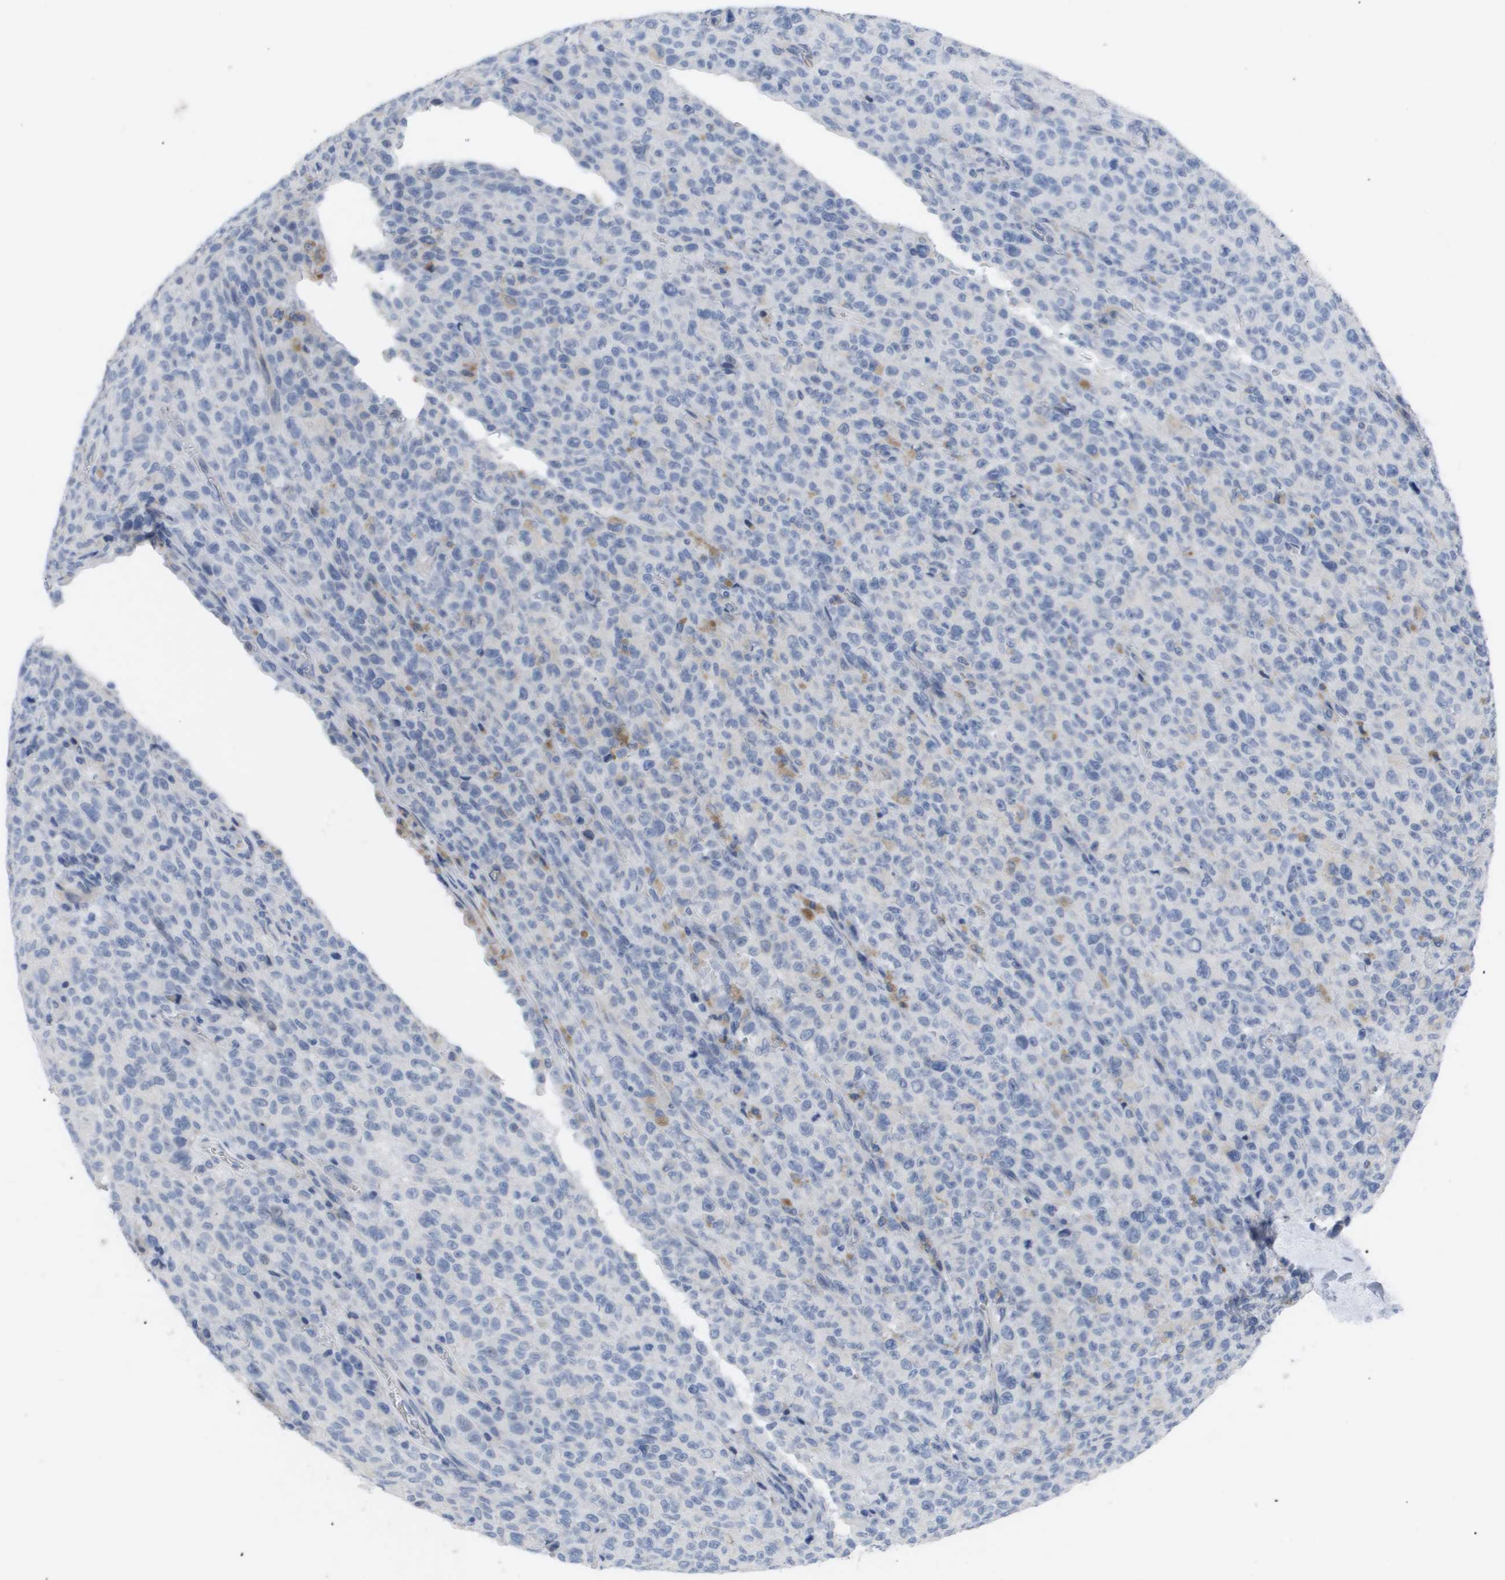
{"staining": {"intensity": "negative", "quantity": "none", "location": "none"}, "tissue": "melanoma", "cell_type": "Tumor cells", "image_type": "cancer", "snomed": [{"axis": "morphology", "description": "Malignant melanoma, NOS"}, {"axis": "topography", "description": "Skin"}], "caption": "Immunohistochemical staining of malignant melanoma exhibits no significant expression in tumor cells. (DAB IHC visualized using brightfield microscopy, high magnification).", "gene": "CAV3", "patient": {"sex": "female", "age": 82}}